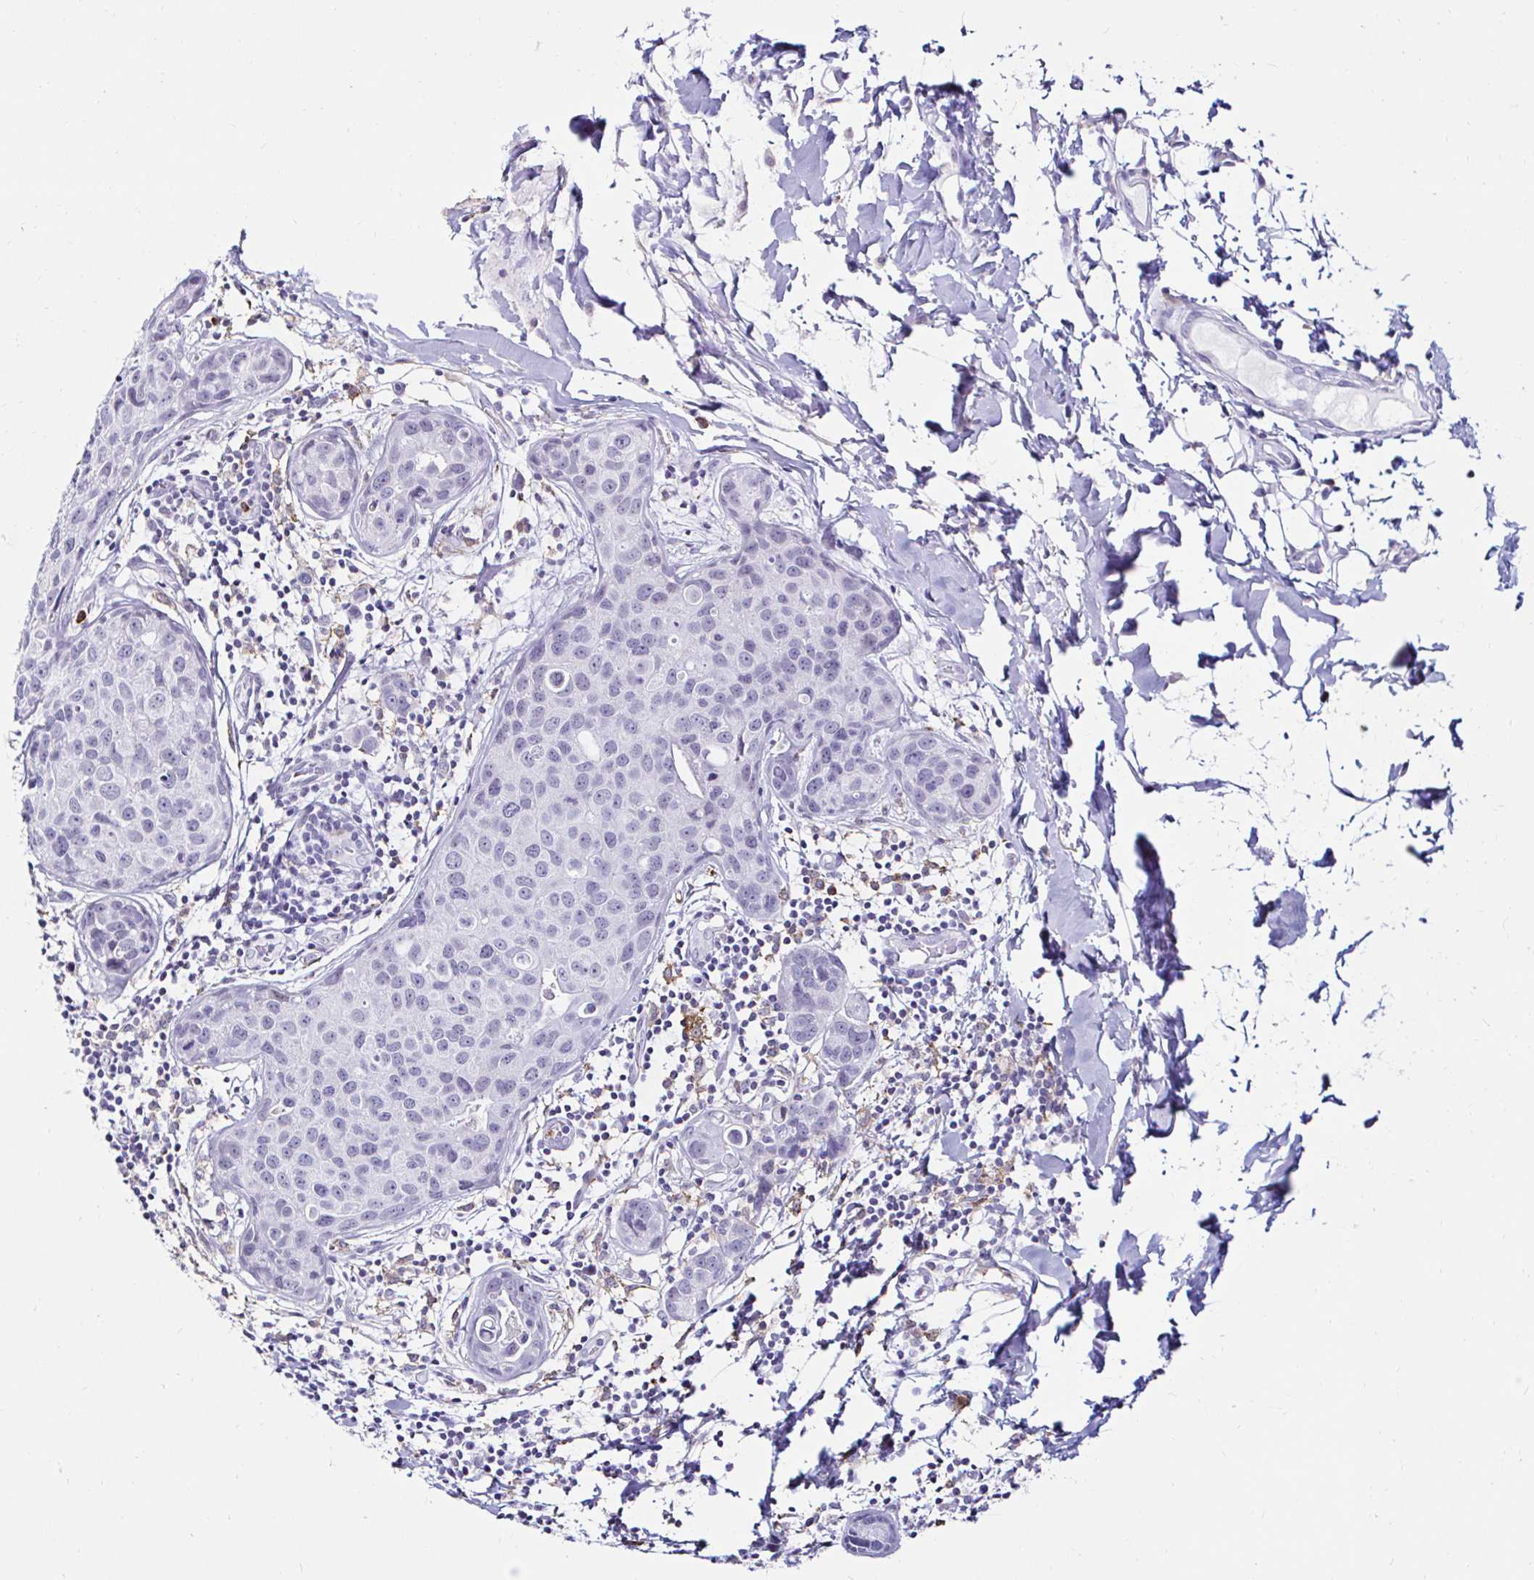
{"staining": {"intensity": "negative", "quantity": "none", "location": "none"}, "tissue": "breast cancer", "cell_type": "Tumor cells", "image_type": "cancer", "snomed": [{"axis": "morphology", "description": "Duct carcinoma"}, {"axis": "topography", "description": "Breast"}], "caption": "High power microscopy photomicrograph of an IHC photomicrograph of intraductal carcinoma (breast), revealing no significant positivity in tumor cells. (DAB (3,3'-diaminobenzidine) IHC visualized using brightfield microscopy, high magnification).", "gene": "CYBB", "patient": {"sex": "female", "age": 24}}